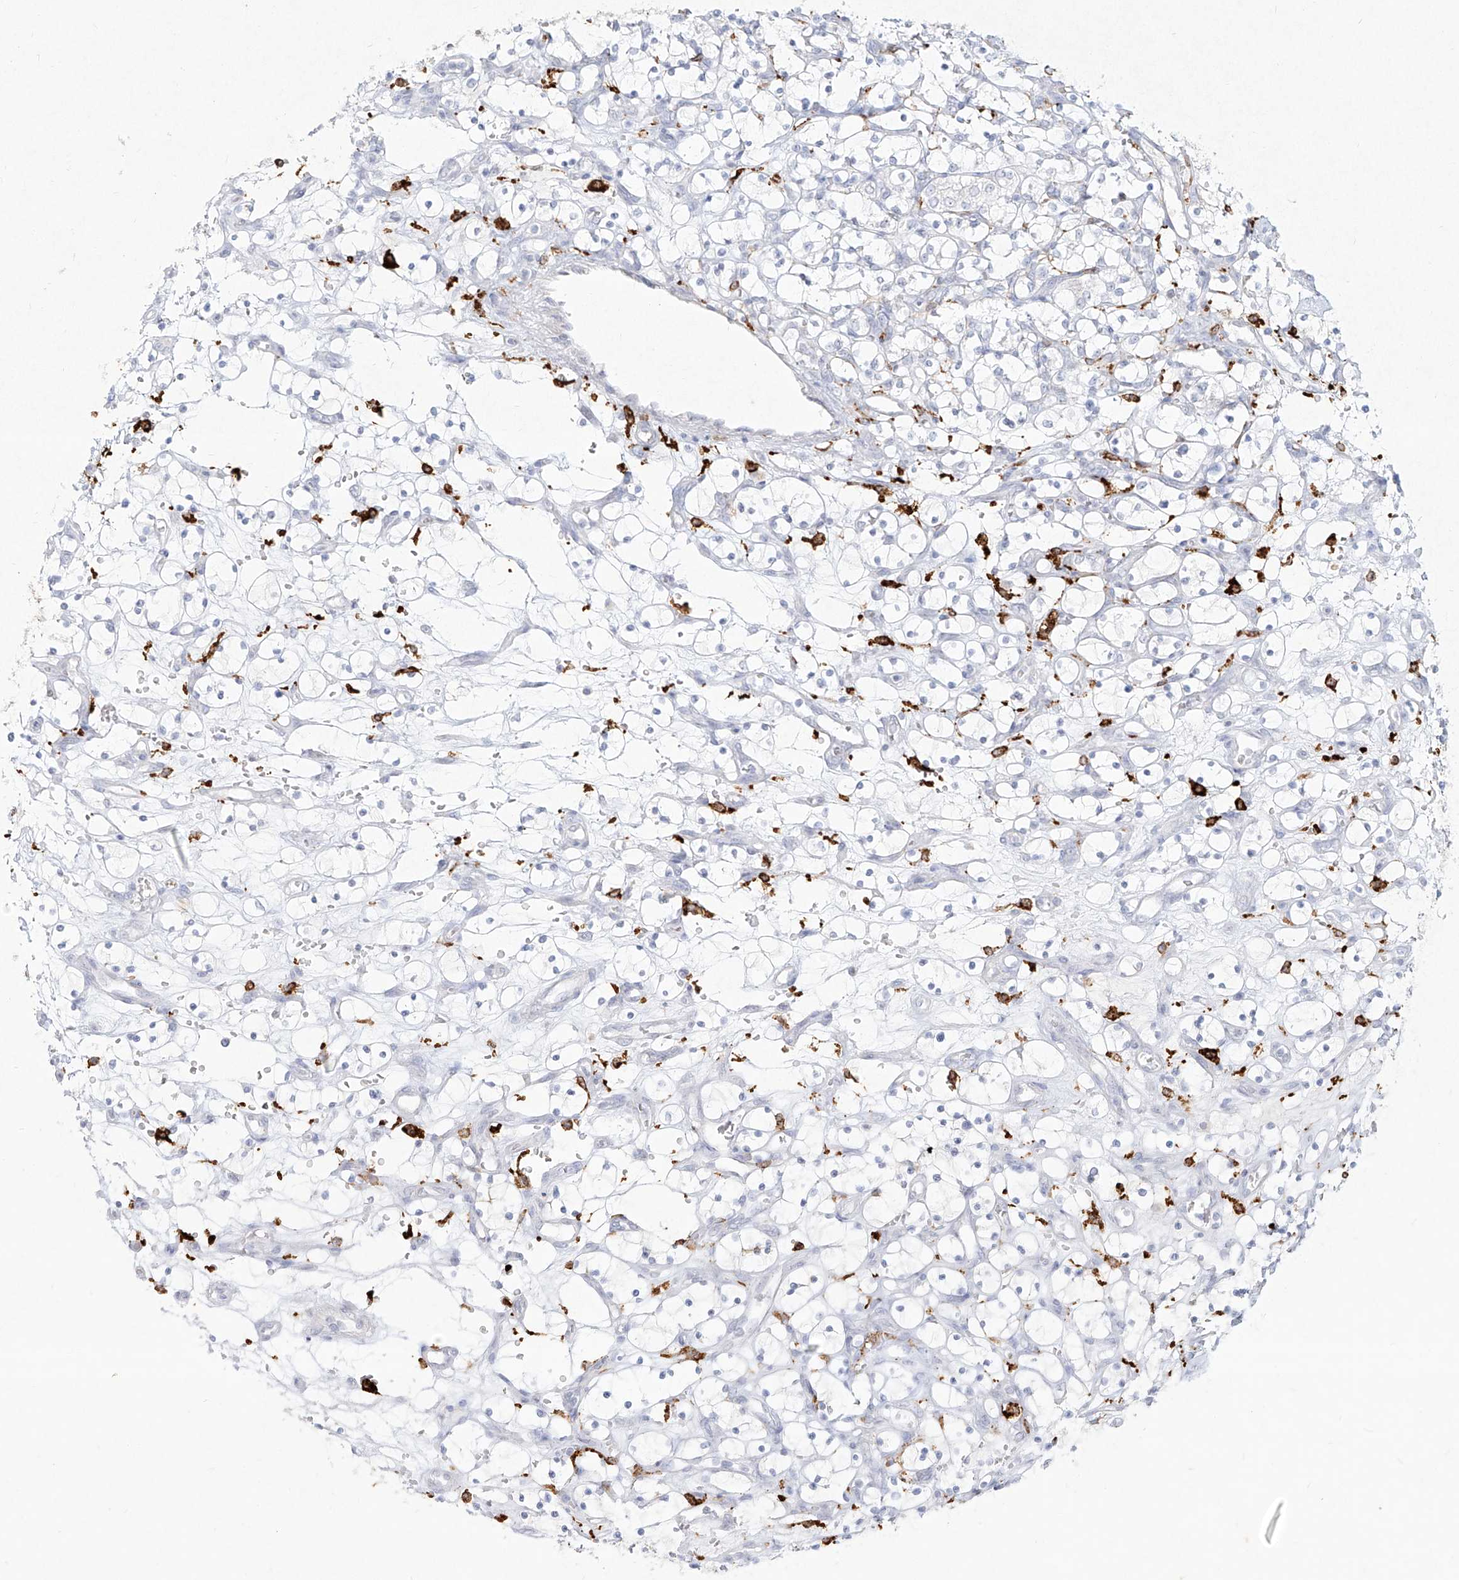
{"staining": {"intensity": "negative", "quantity": "none", "location": "none"}, "tissue": "renal cancer", "cell_type": "Tumor cells", "image_type": "cancer", "snomed": [{"axis": "morphology", "description": "Adenocarcinoma, NOS"}, {"axis": "topography", "description": "Kidney"}], "caption": "DAB (3,3'-diaminobenzidine) immunohistochemical staining of renal cancer (adenocarcinoma) displays no significant positivity in tumor cells.", "gene": "CD209", "patient": {"sex": "female", "age": 69}}